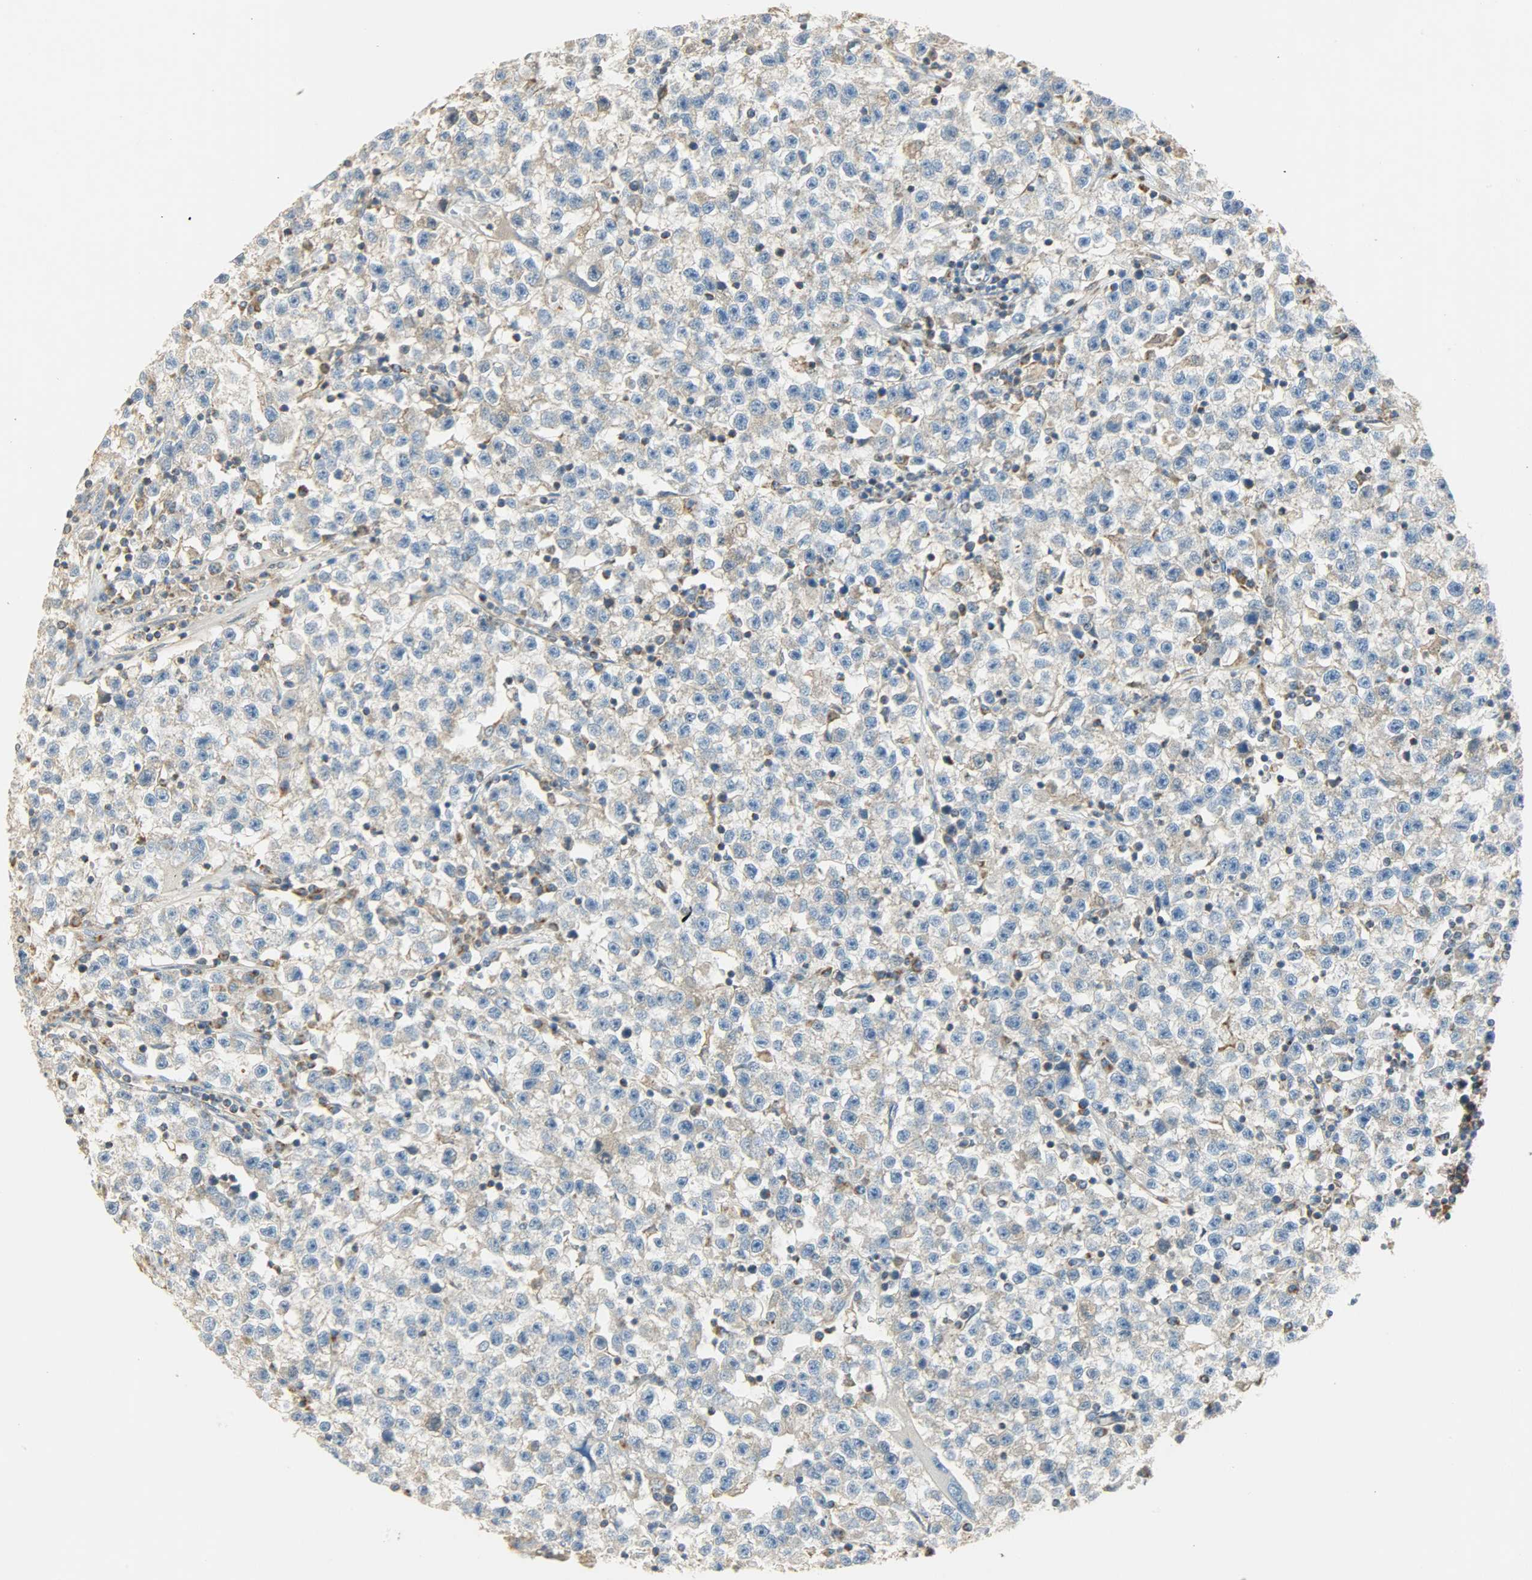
{"staining": {"intensity": "weak", "quantity": "25%-75%", "location": "cytoplasmic/membranous"}, "tissue": "testis cancer", "cell_type": "Tumor cells", "image_type": "cancer", "snomed": [{"axis": "morphology", "description": "Seminoma, NOS"}, {"axis": "topography", "description": "Testis"}], "caption": "High-power microscopy captured an immunohistochemistry (IHC) image of testis cancer (seminoma), revealing weak cytoplasmic/membranous expression in approximately 25%-75% of tumor cells.", "gene": "NNT", "patient": {"sex": "male", "age": 22}}